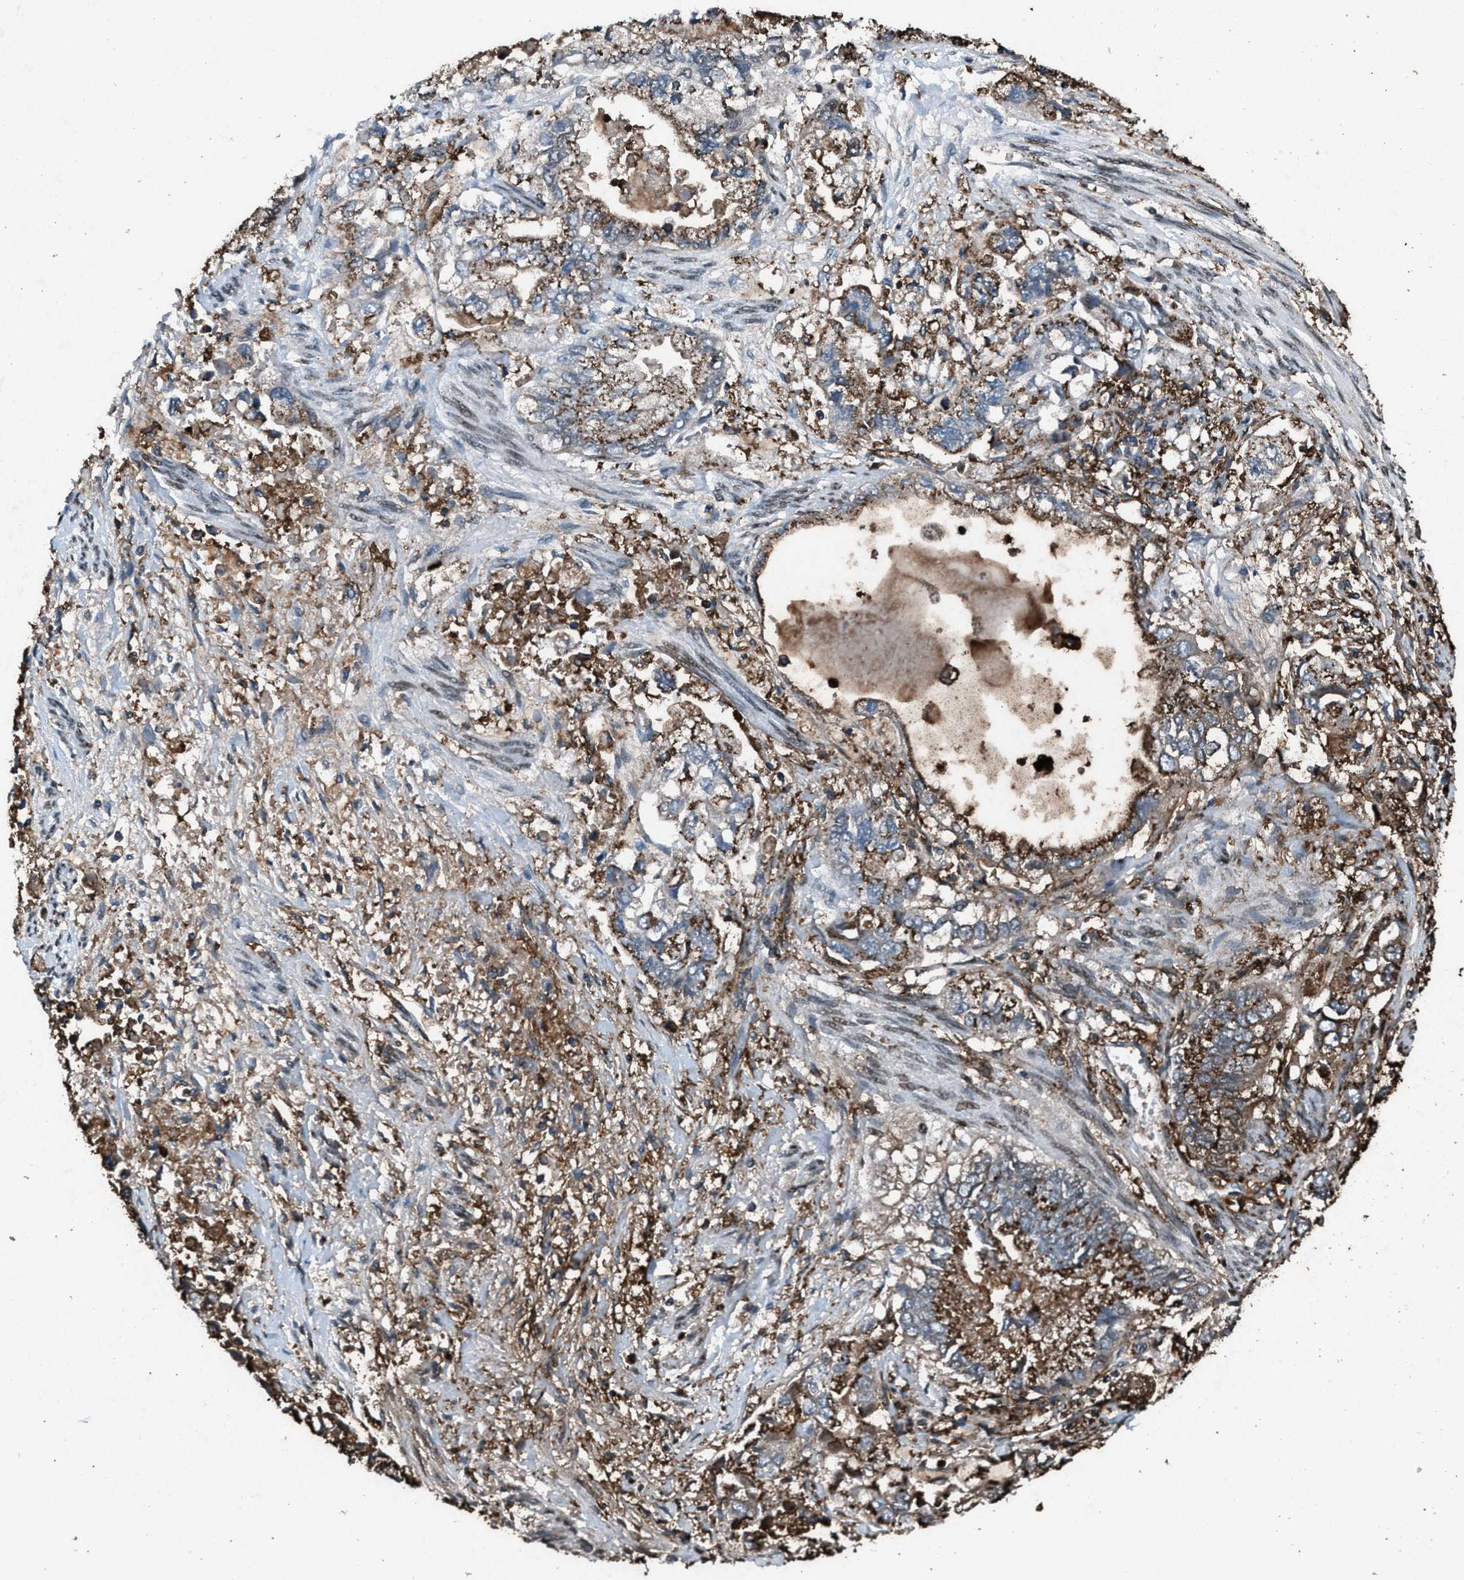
{"staining": {"intensity": "weak", "quantity": ">75%", "location": "cytoplasmic/membranous"}, "tissue": "stomach cancer", "cell_type": "Tumor cells", "image_type": "cancer", "snomed": [{"axis": "morphology", "description": "Normal tissue, NOS"}, {"axis": "morphology", "description": "Adenocarcinoma, NOS"}, {"axis": "topography", "description": "Stomach"}], "caption": "Approximately >75% of tumor cells in stomach adenocarcinoma reveal weak cytoplasmic/membranous protein expression as visualized by brown immunohistochemical staining.", "gene": "FCER1G", "patient": {"sex": "male", "age": 62}}